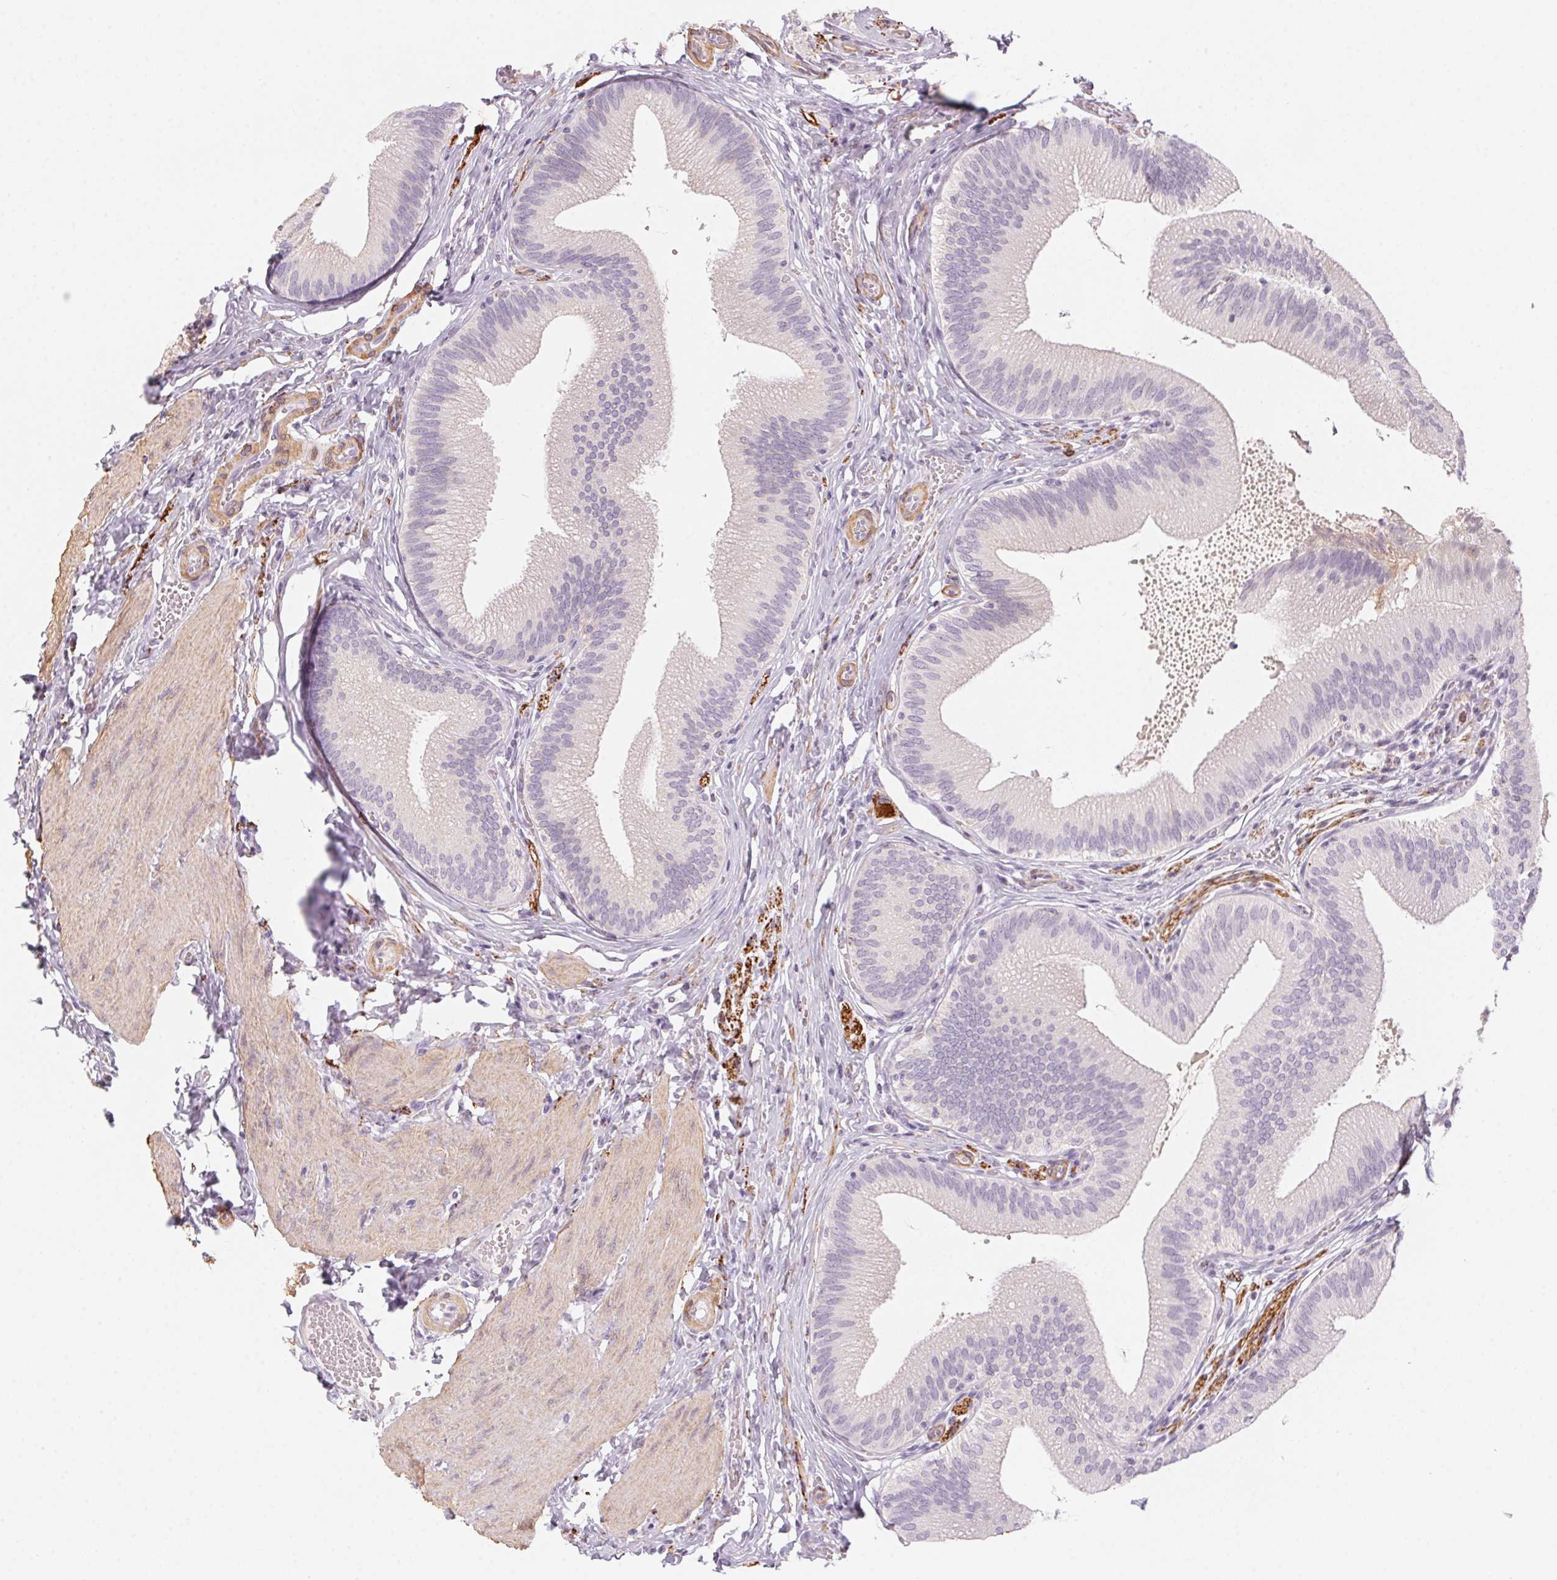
{"staining": {"intensity": "negative", "quantity": "none", "location": "none"}, "tissue": "gallbladder", "cell_type": "Glandular cells", "image_type": "normal", "snomed": [{"axis": "morphology", "description": "Normal tissue, NOS"}, {"axis": "topography", "description": "Gallbladder"}], "caption": "Immunohistochemistry image of unremarkable gallbladder stained for a protein (brown), which shows no staining in glandular cells.", "gene": "PRPH", "patient": {"sex": "male", "age": 17}}